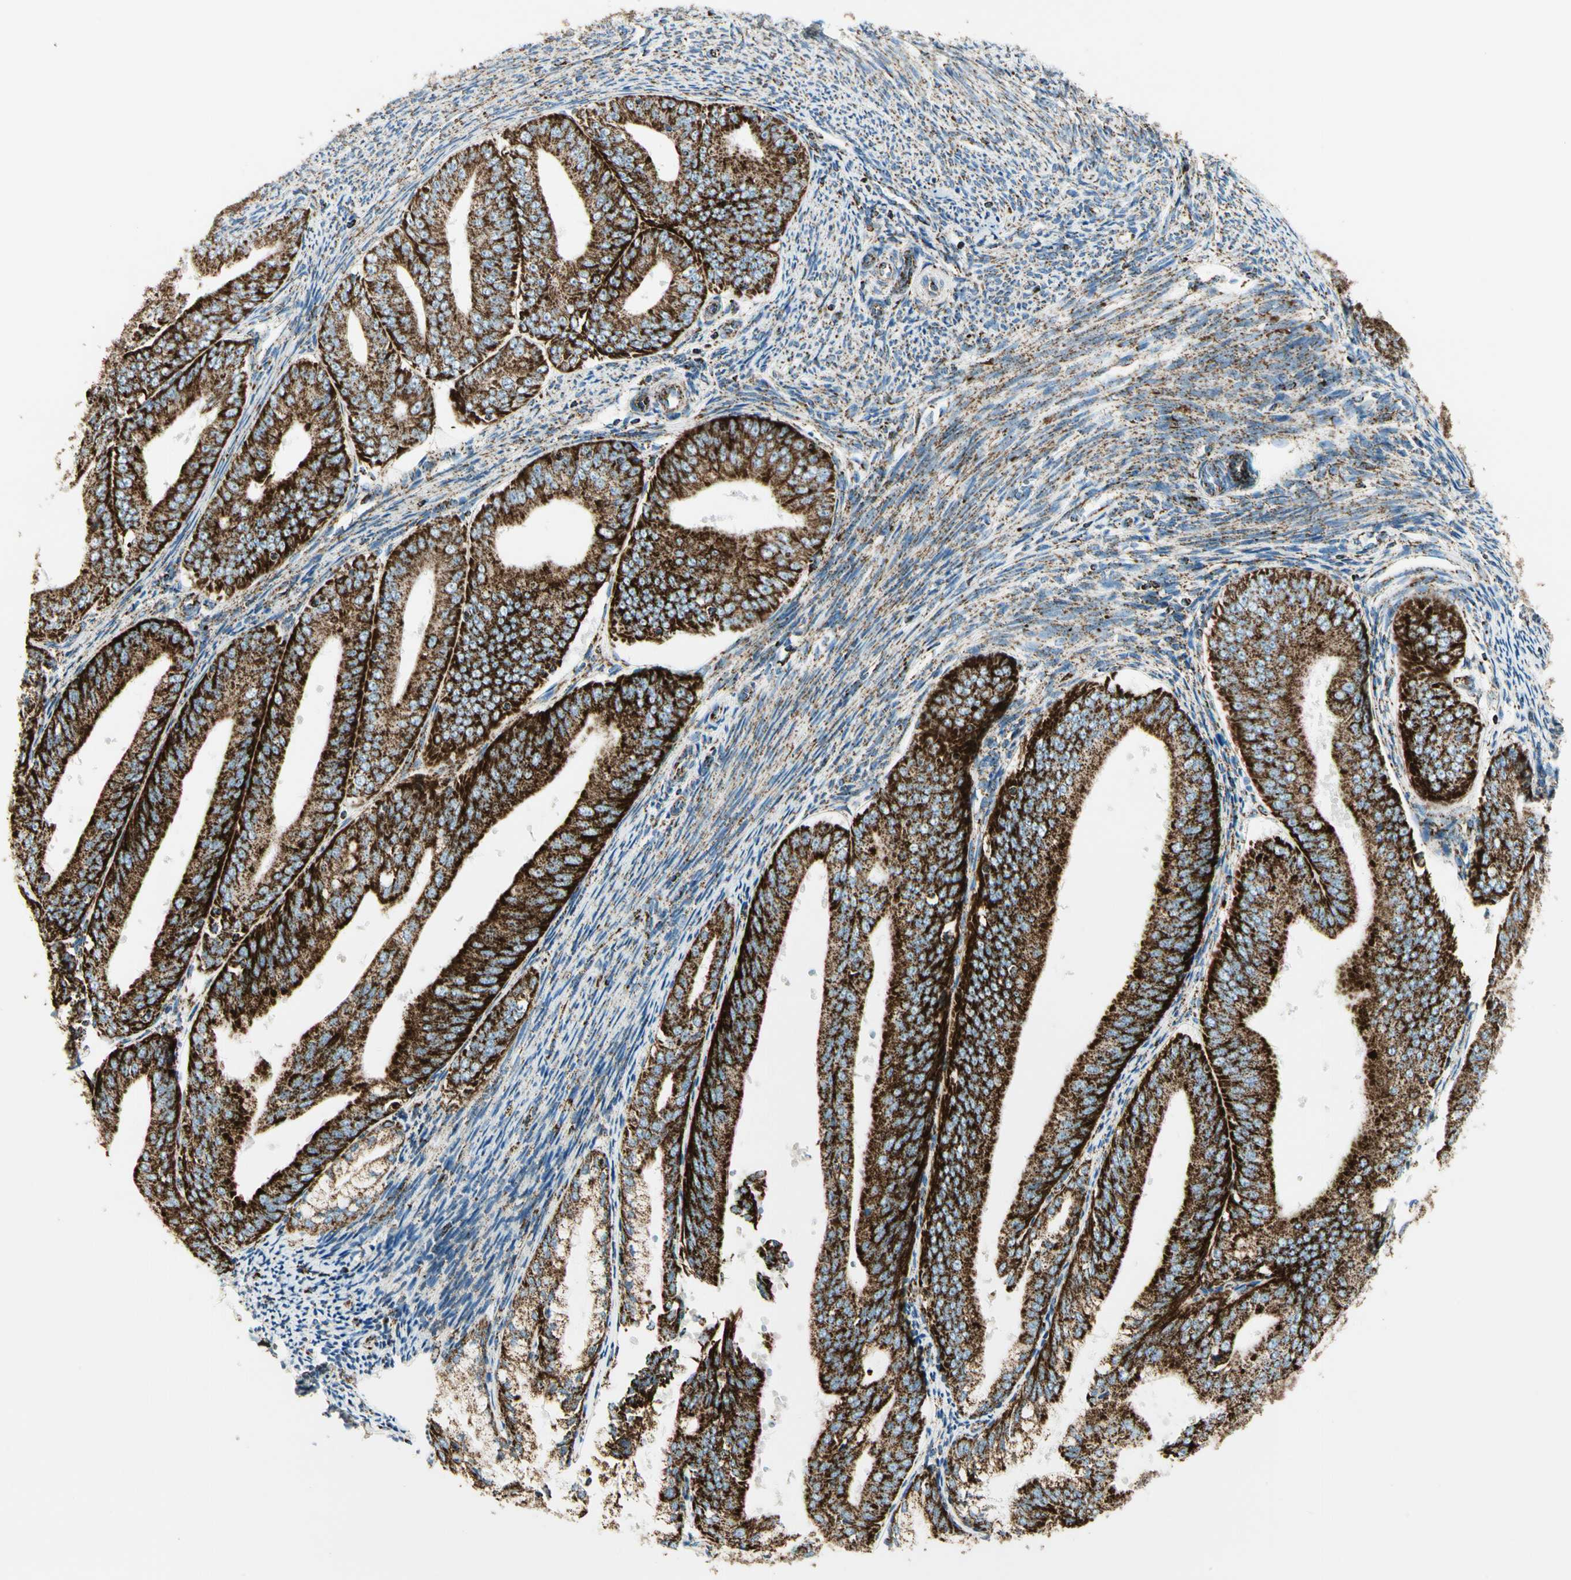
{"staining": {"intensity": "strong", "quantity": ">75%", "location": "cytoplasmic/membranous"}, "tissue": "endometrial cancer", "cell_type": "Tumor cells", "image_type": "cancer", "snomed": [{"axis": "morphology", "description": "Adenocarcinoma, NOS"}, {"axis": "topography", "description": "Endometrium"}], "caption": "Endometrial cancer stained with IHC demonstrates strong cytoplasmic/membranous positivity in approximately >75% of tumor cells. (brown staining indicates protein expression, while blue staining denotes nuclei).", "gene": "ME2", "patient": {"sex": "female", "age": 63}}